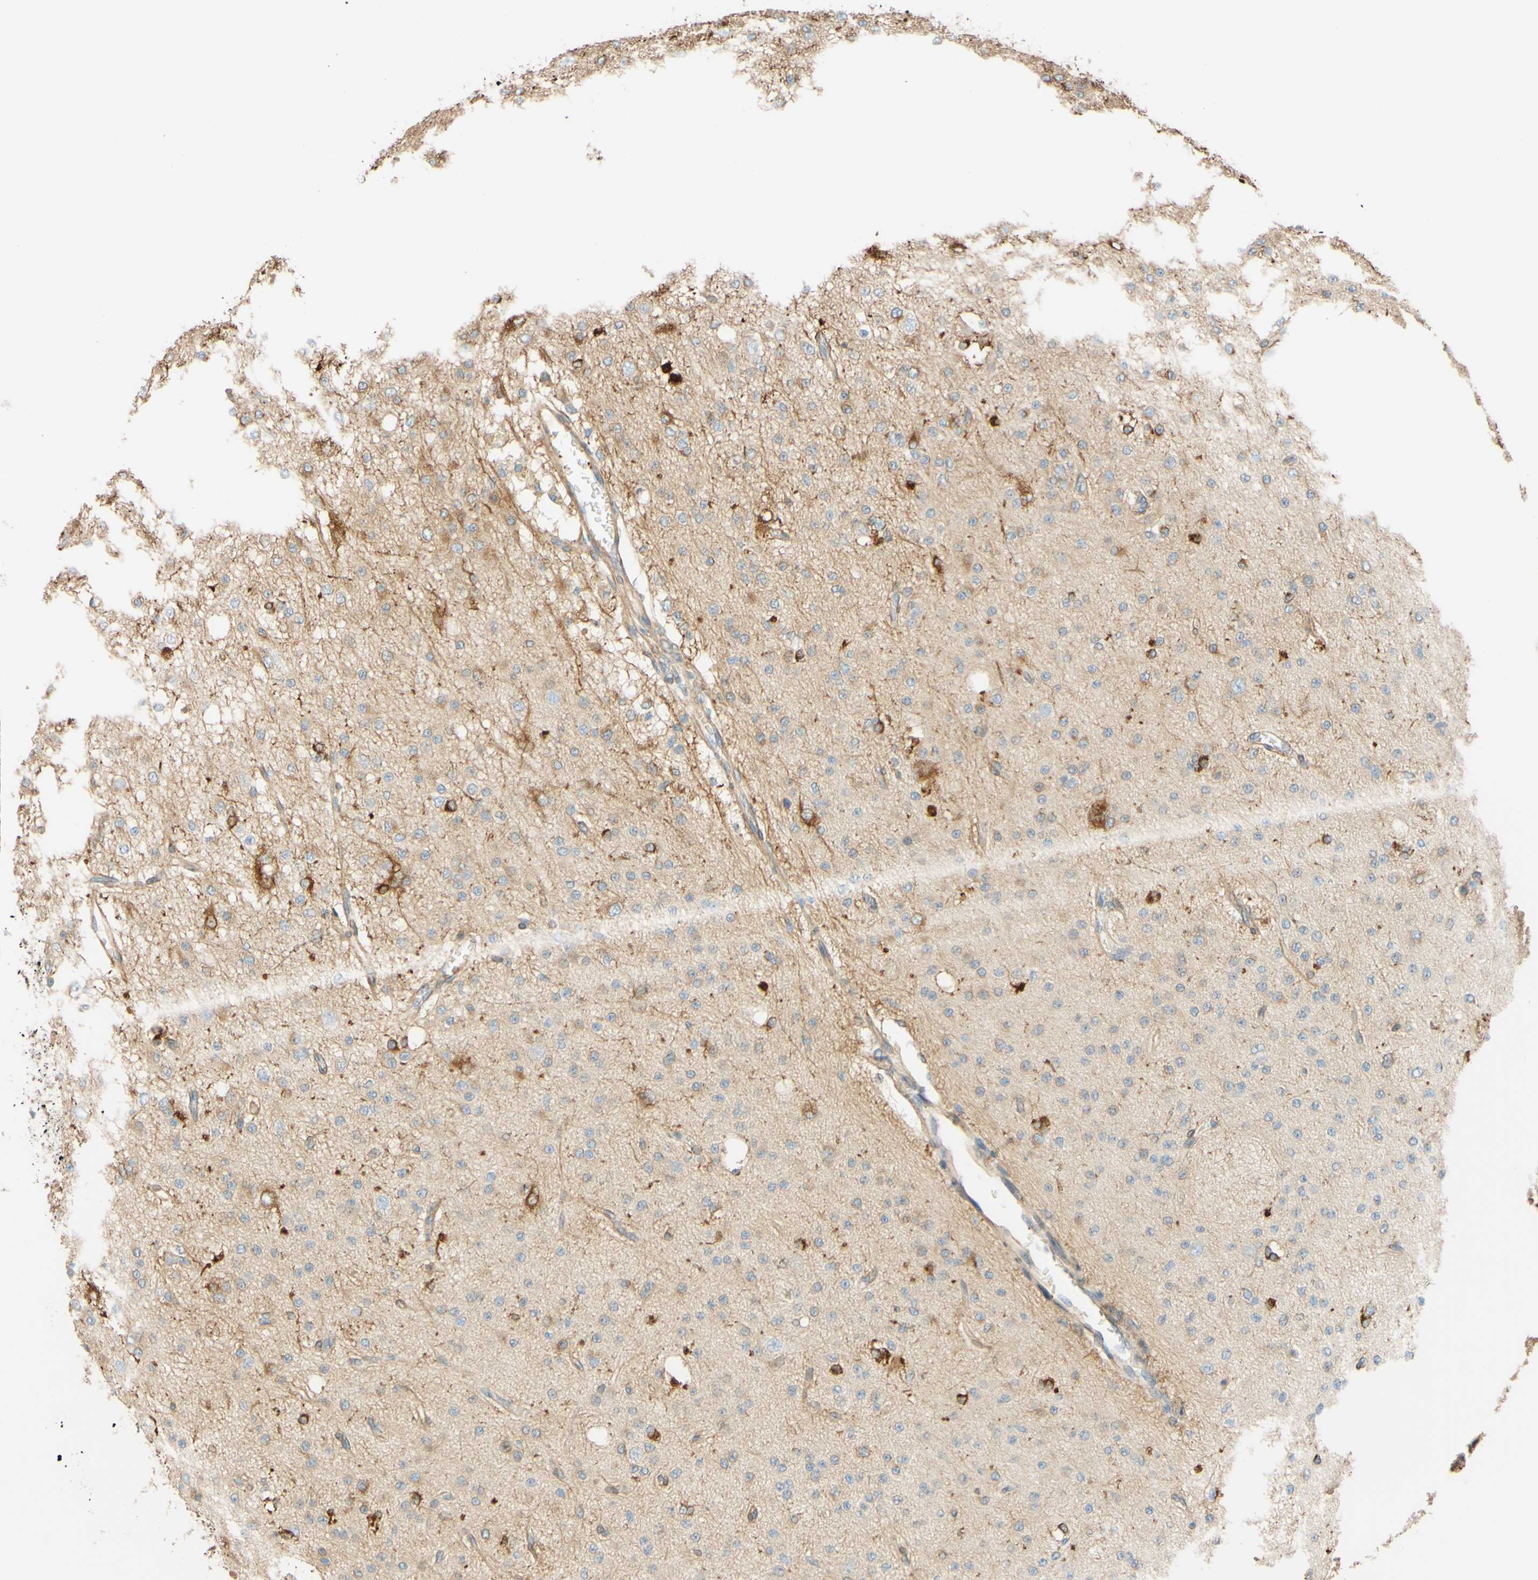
{"staining": {"intensity": "strong", "quantity": "<25%", "location": "cytoplasmic/membranous"}, "tissue": "glioma", "cell_type": "Tumor cells", "image_type": "cancer", "snomed": [{"axis": "morphology", "description": "Glioma, malignant, Low grade"}, {"axis": "topography", "description": "Brain"}], "caption": "Immunohistochemical staining of human glioma displays medium levels of strong cytoplasmic/membranous staining in approximately <25% of tumor cells.", "gene": "ENDOD1", "patient": {"sex": "male", "age": 38}}